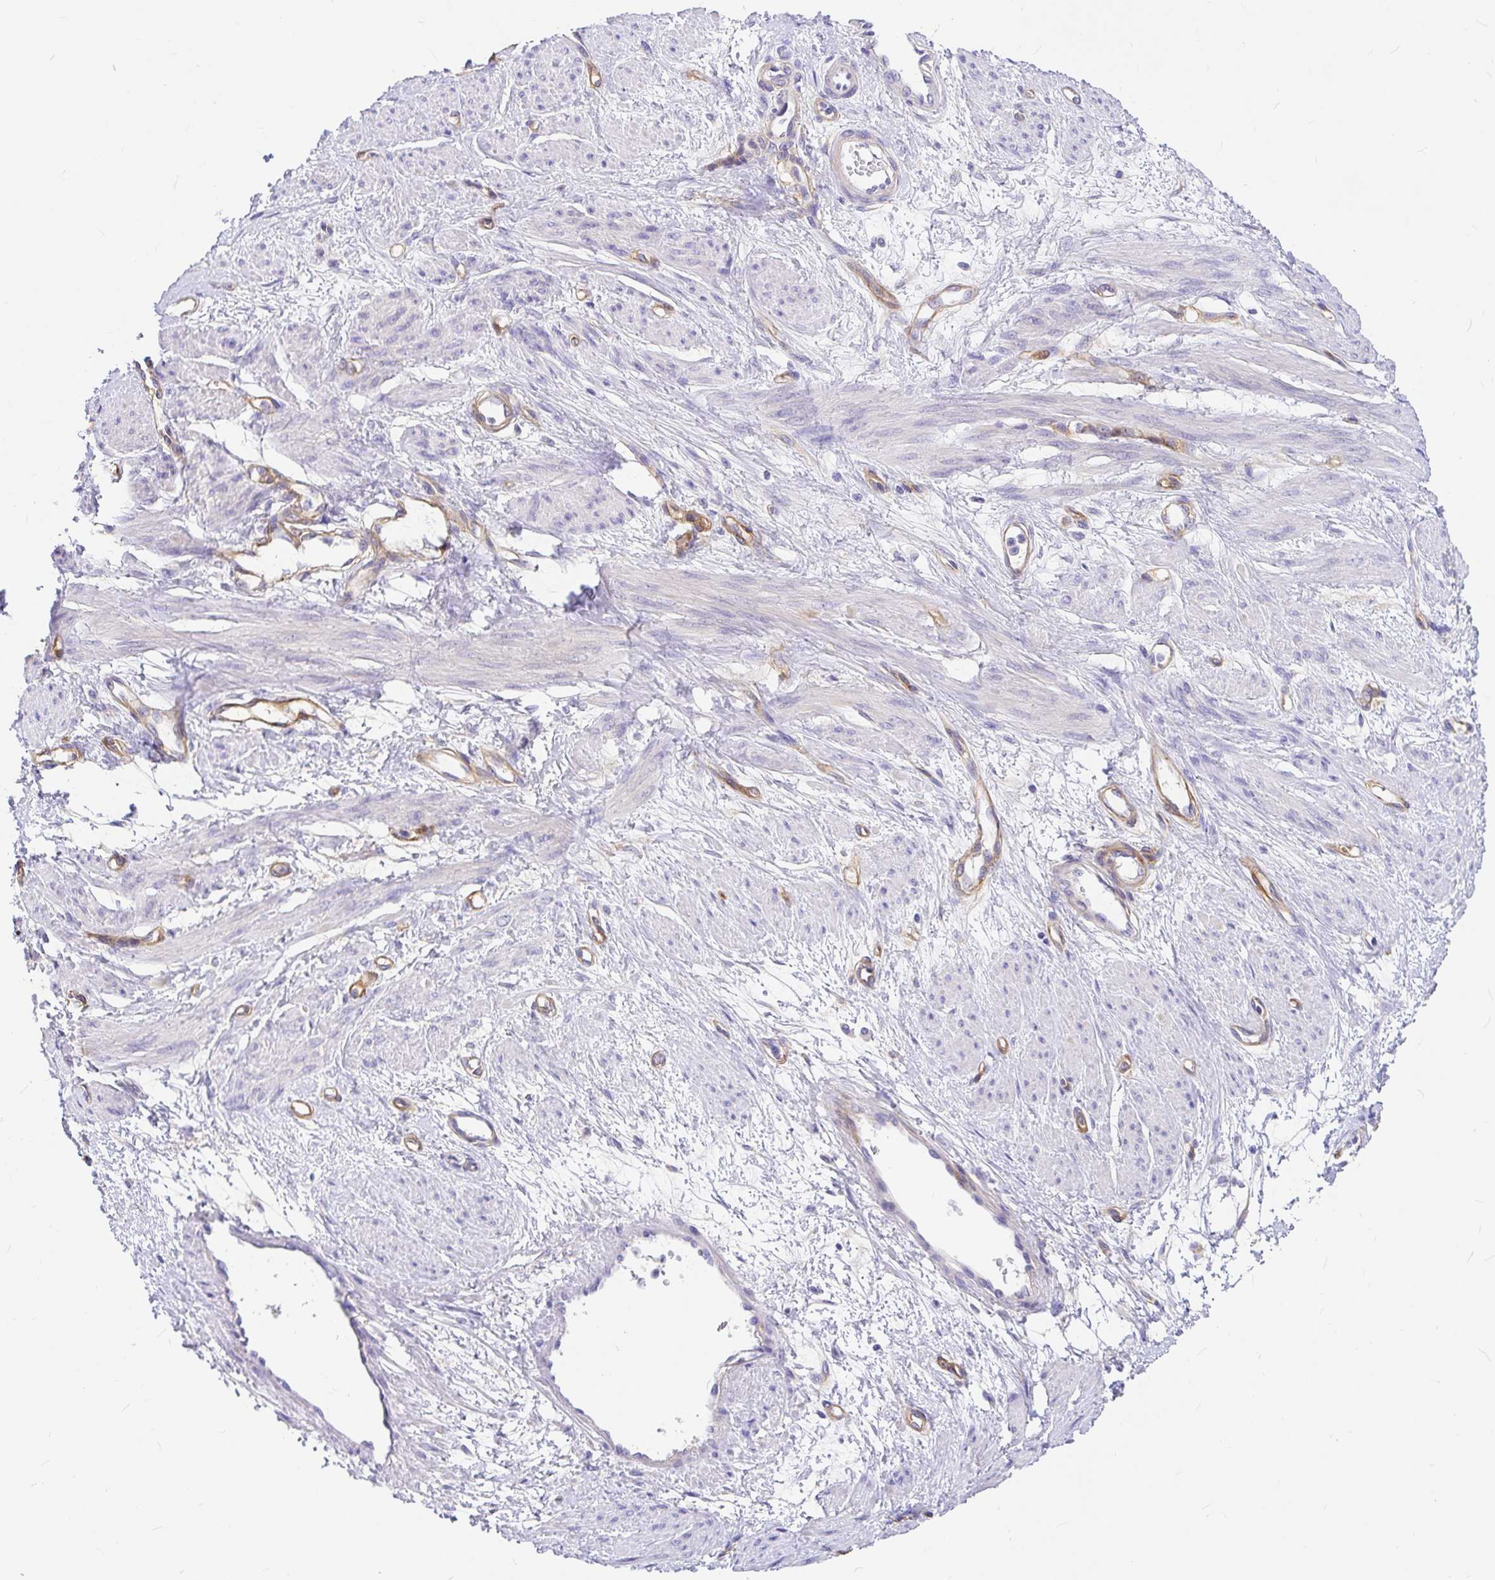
{"staining": {"intensity": "negative", "quantity": "none", "location": "none"}, "tissue": "smooth muscle", "cell_type": "Smooth muscle cells", "image_type": "normal", "snomed": [{"axis": "morphology", "description": "Normal tissue, NOS"}, {"axis": "topography", "description": "Smooth muscle"}, {"axis": "topography", "description": "Uterus"}], "caption": "Human smooth muscle stained for a protein using immunohistochemistry displays no staining in smooth muscle cells.", "gene": "MYO1B", "patient": {"sex": "female", "age": 39}}